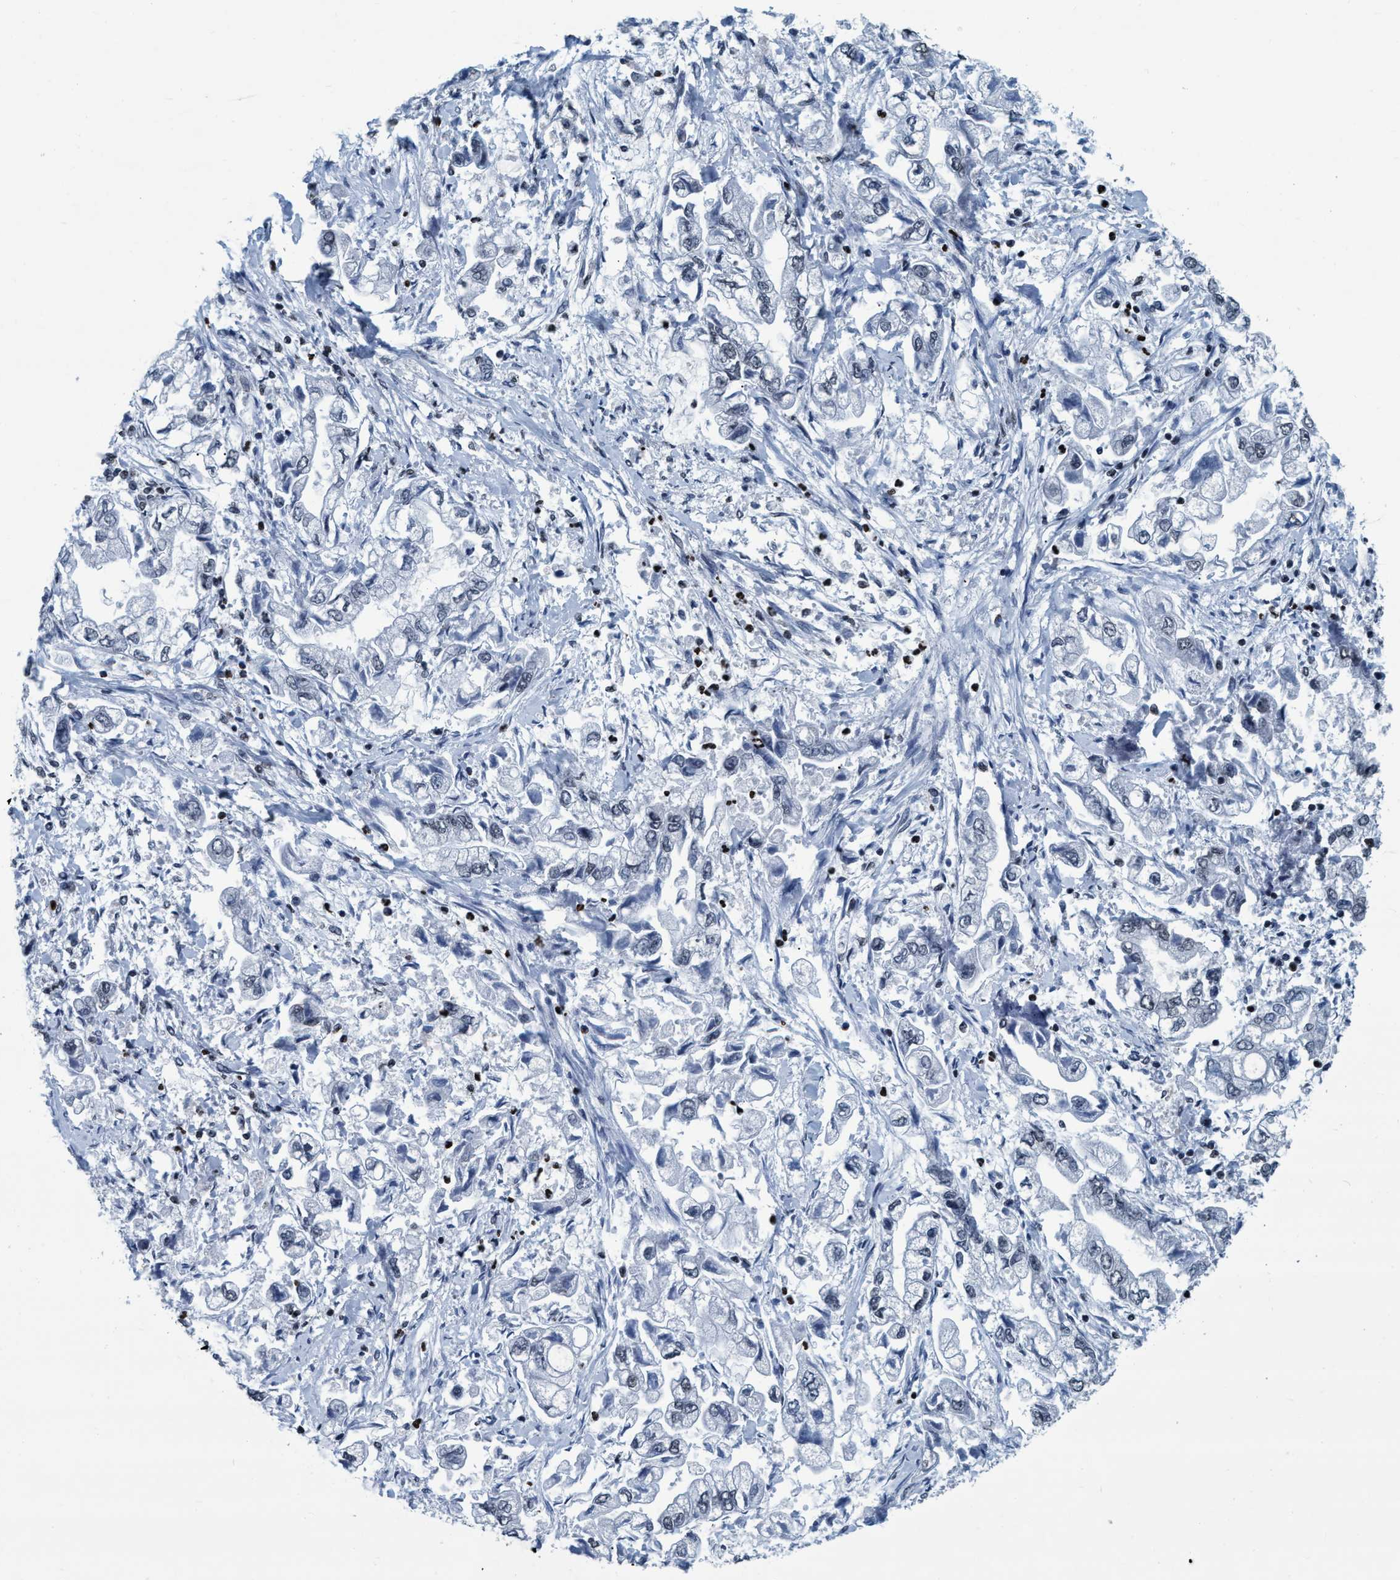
{"staining": {"intensity": "negative", "quantity": "none", "location": "none"}, "tissue": "stomach cancer", "cell_type": "Tumor cells", "image_type": "cancer", "snomed": [{"axis": "morphology", "description": "Normal tissue, NOS"}, {"axis": "morphology", "description": "Adenocarcinoma, NOS"}, {"axis": "topography", "description": "Stomach"}], "caption": "Tumor cells are negative for protein expression in human stomach cancer.", "gene": "CCNE2", "patient": {"sex": "male", "age": 62}}